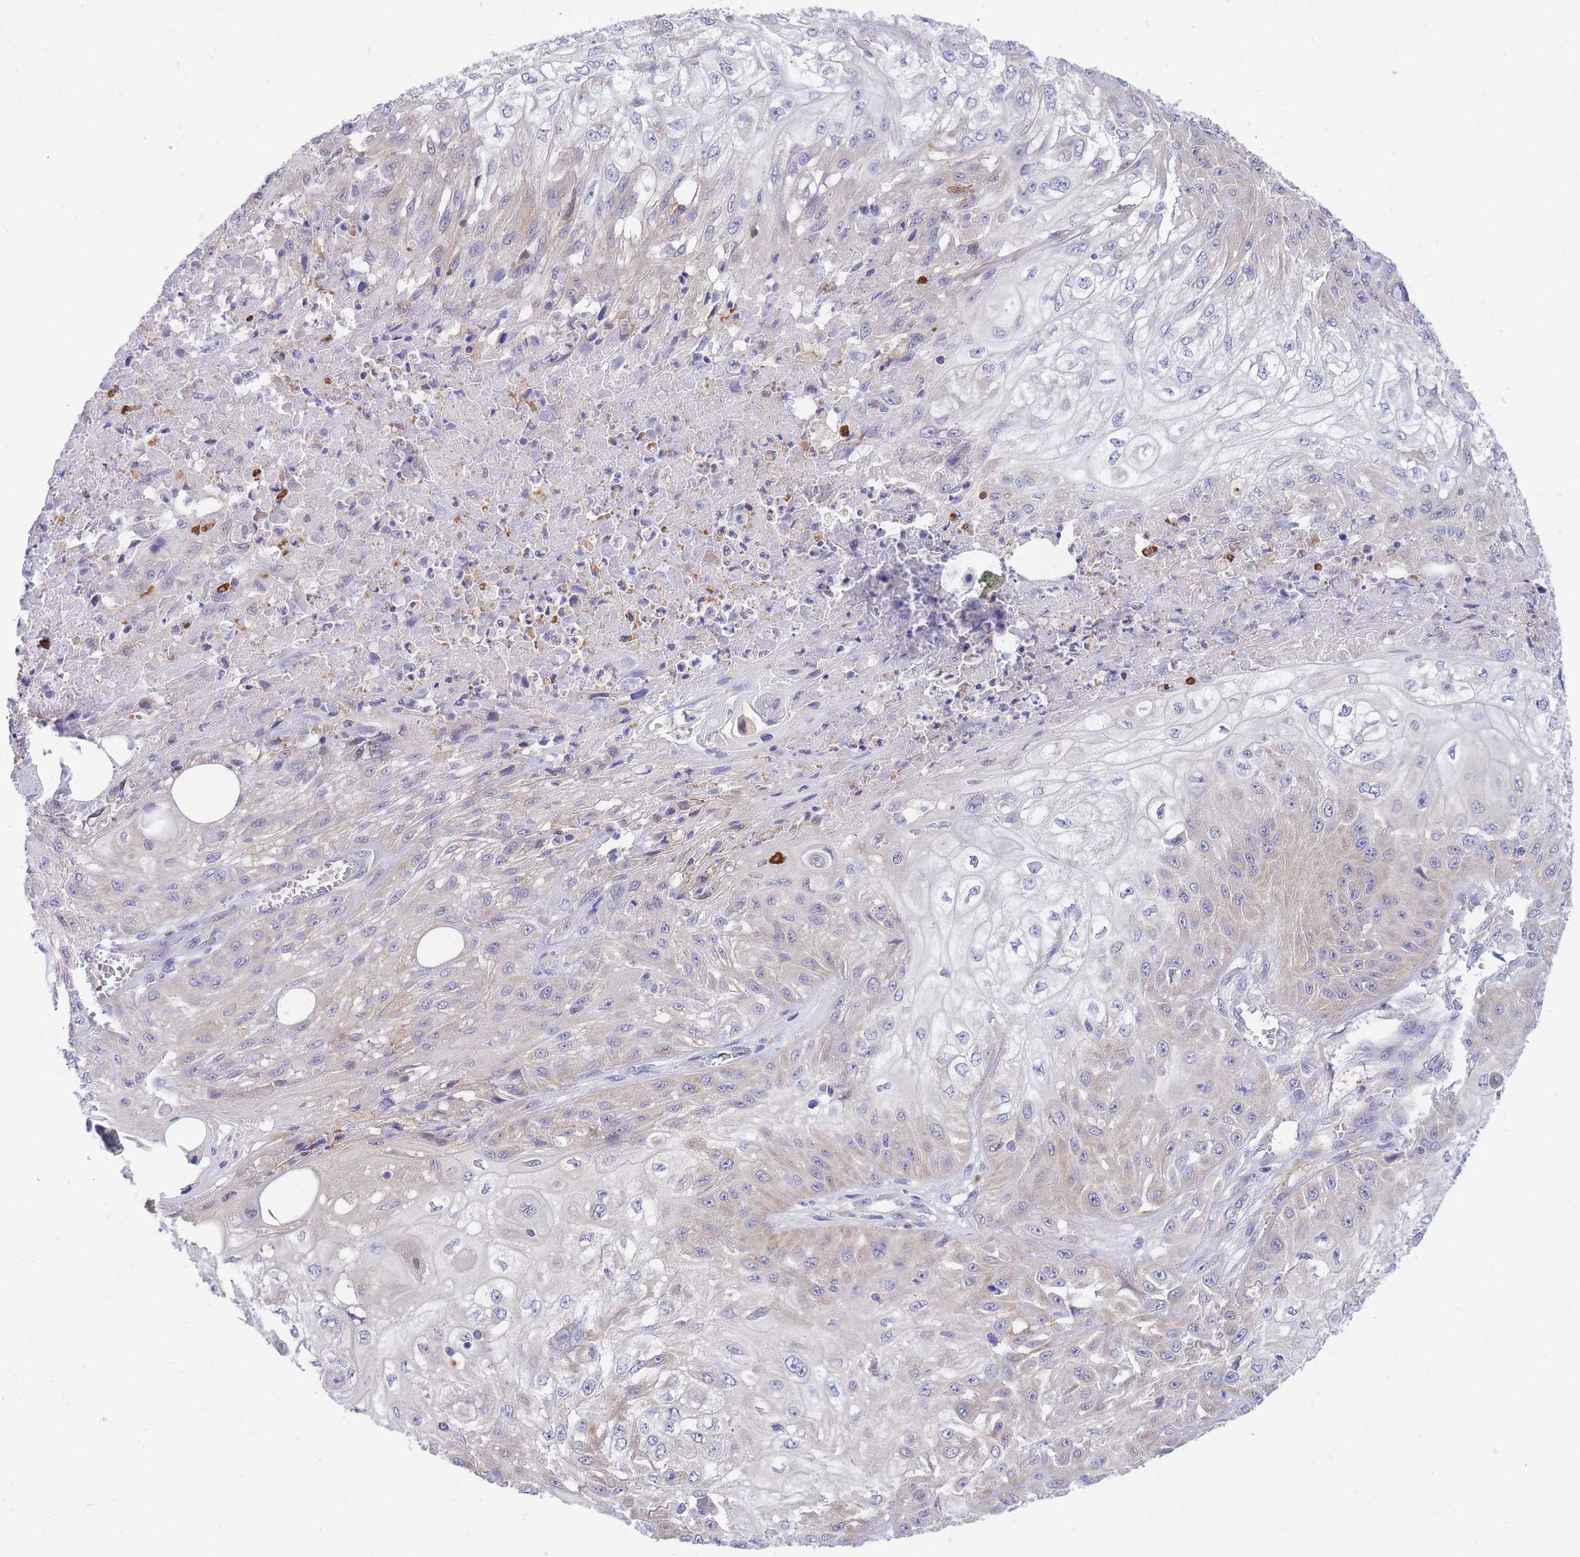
{"staining": {"intensity": "weak", "quantity": "25%-75%", "location": "cytoplasmic/membranous"}, "tissue": "skin cancer", "cell_type": "Tumor cells", "image_type": "cancer", "snomed": [{"axis": "morphology", "description": "Squamous cell carcinoma, NOS"}, {"axis": "morphology", "description": "Squamous cell carcinoma, metastatic, NOS"}, {"axis": "topography", "description": "Skin"}, {"axis": "topography", "description": "Lymph node"}], "caption": "The image exhibits immunohistochemical staining of skin cancer. There is weak cytoplasmic/membranous staining is appreciated in approximately 25%-75% of tumor cells. (IHC, brightfield microscopy, high magnification).", "gene": "NAMPT", "patient": {"sex": "male", "age": 75}}